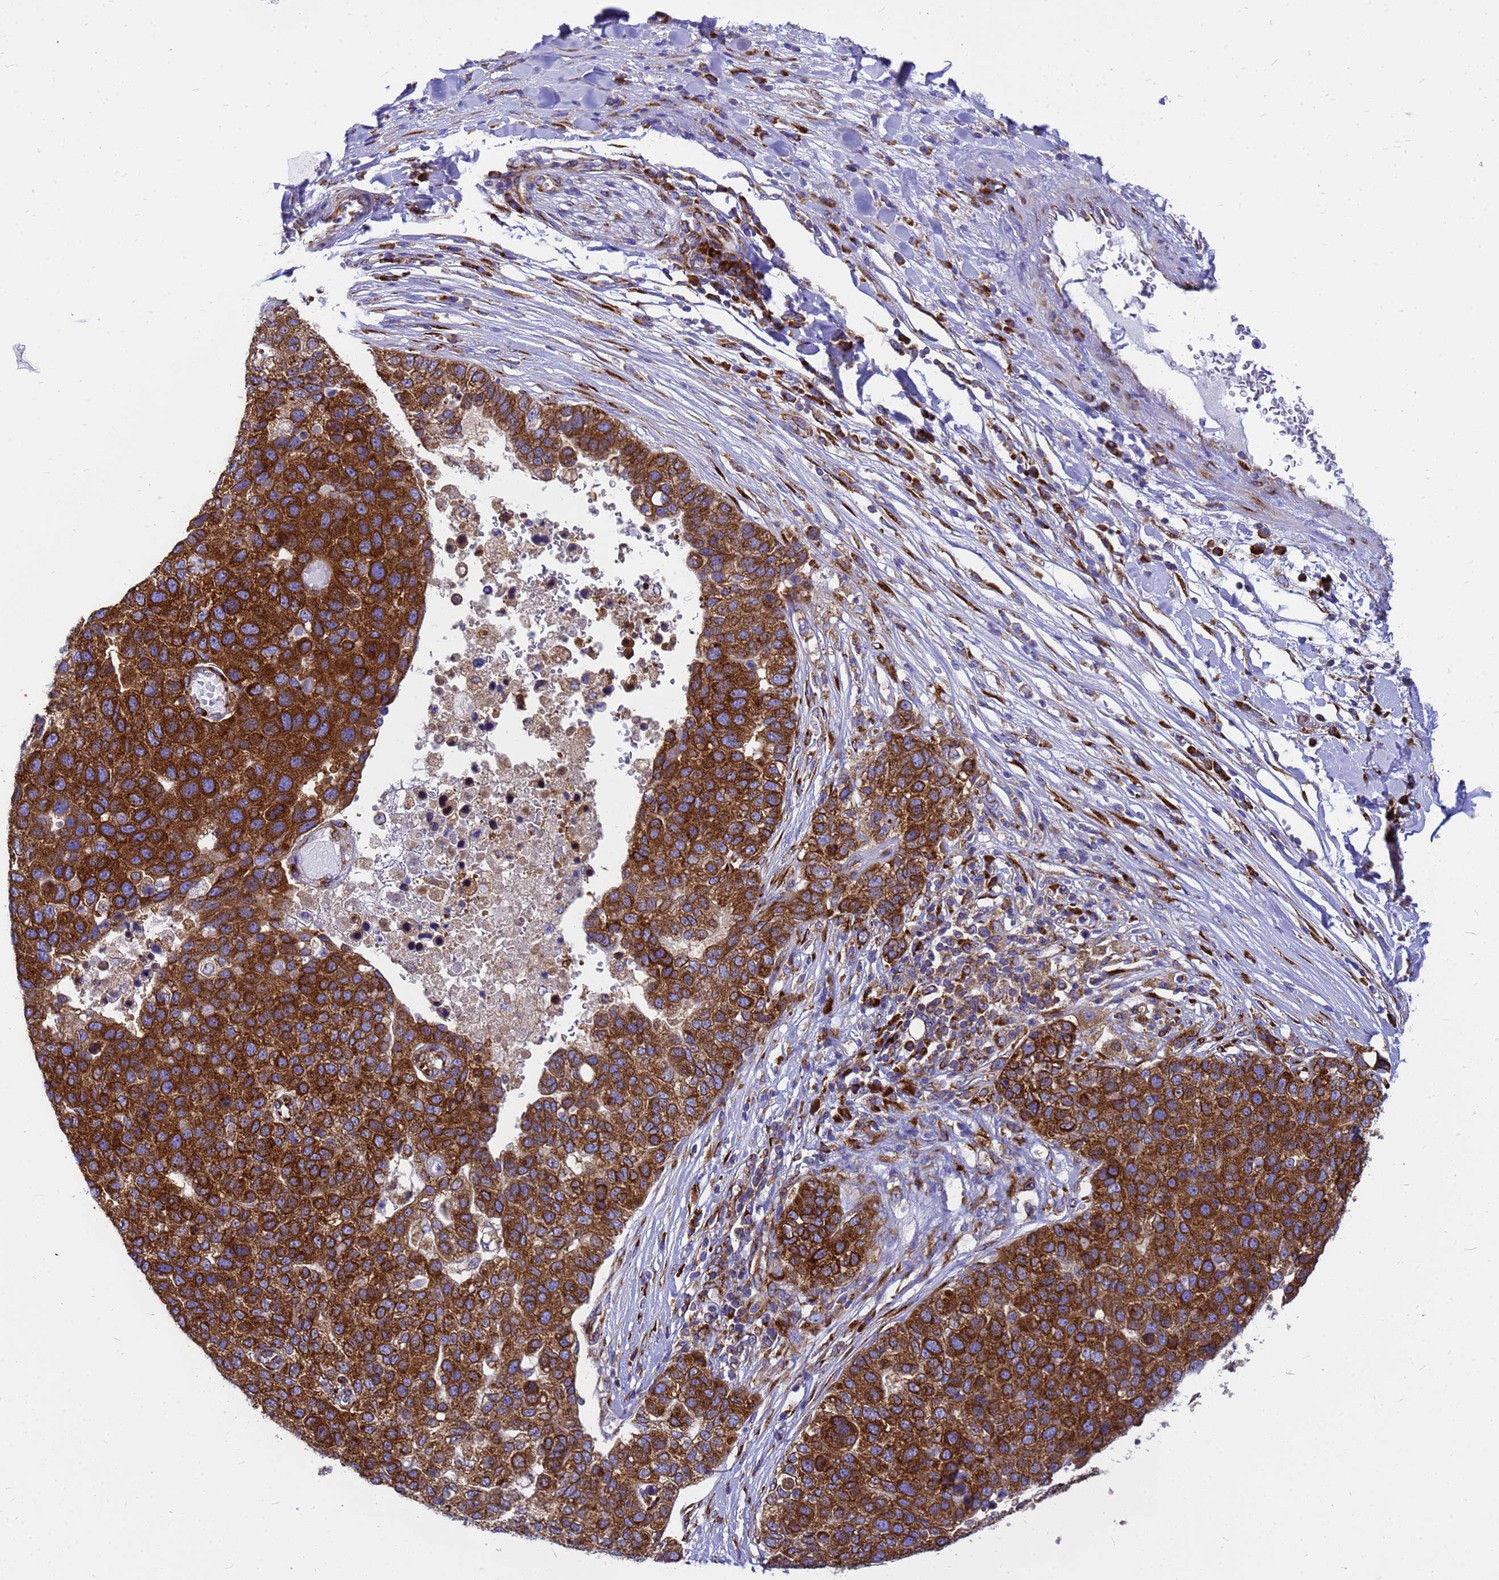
{"staining": {"intensity": "strong", "quantity": ">75%", "location": "cytoplasmic/membranous"}, "tissue": "pancreatic cancer", "cell_type": "Tumor cells", "image_type": "cancer", "snomed": [{"axis": "morphology", "description": "Adenocarcinoma, NOS"}, {"axis": "topography", "description": "Pancreas"}], "caption": "A photomicrograph of pancreatic adenocarcinoma stained for a protein demonstrates strong cytoplasmic/membranous brown staining in tumor cells.", "gene": "EEF1D", "patient": {"sex": "female", "age": 61}}